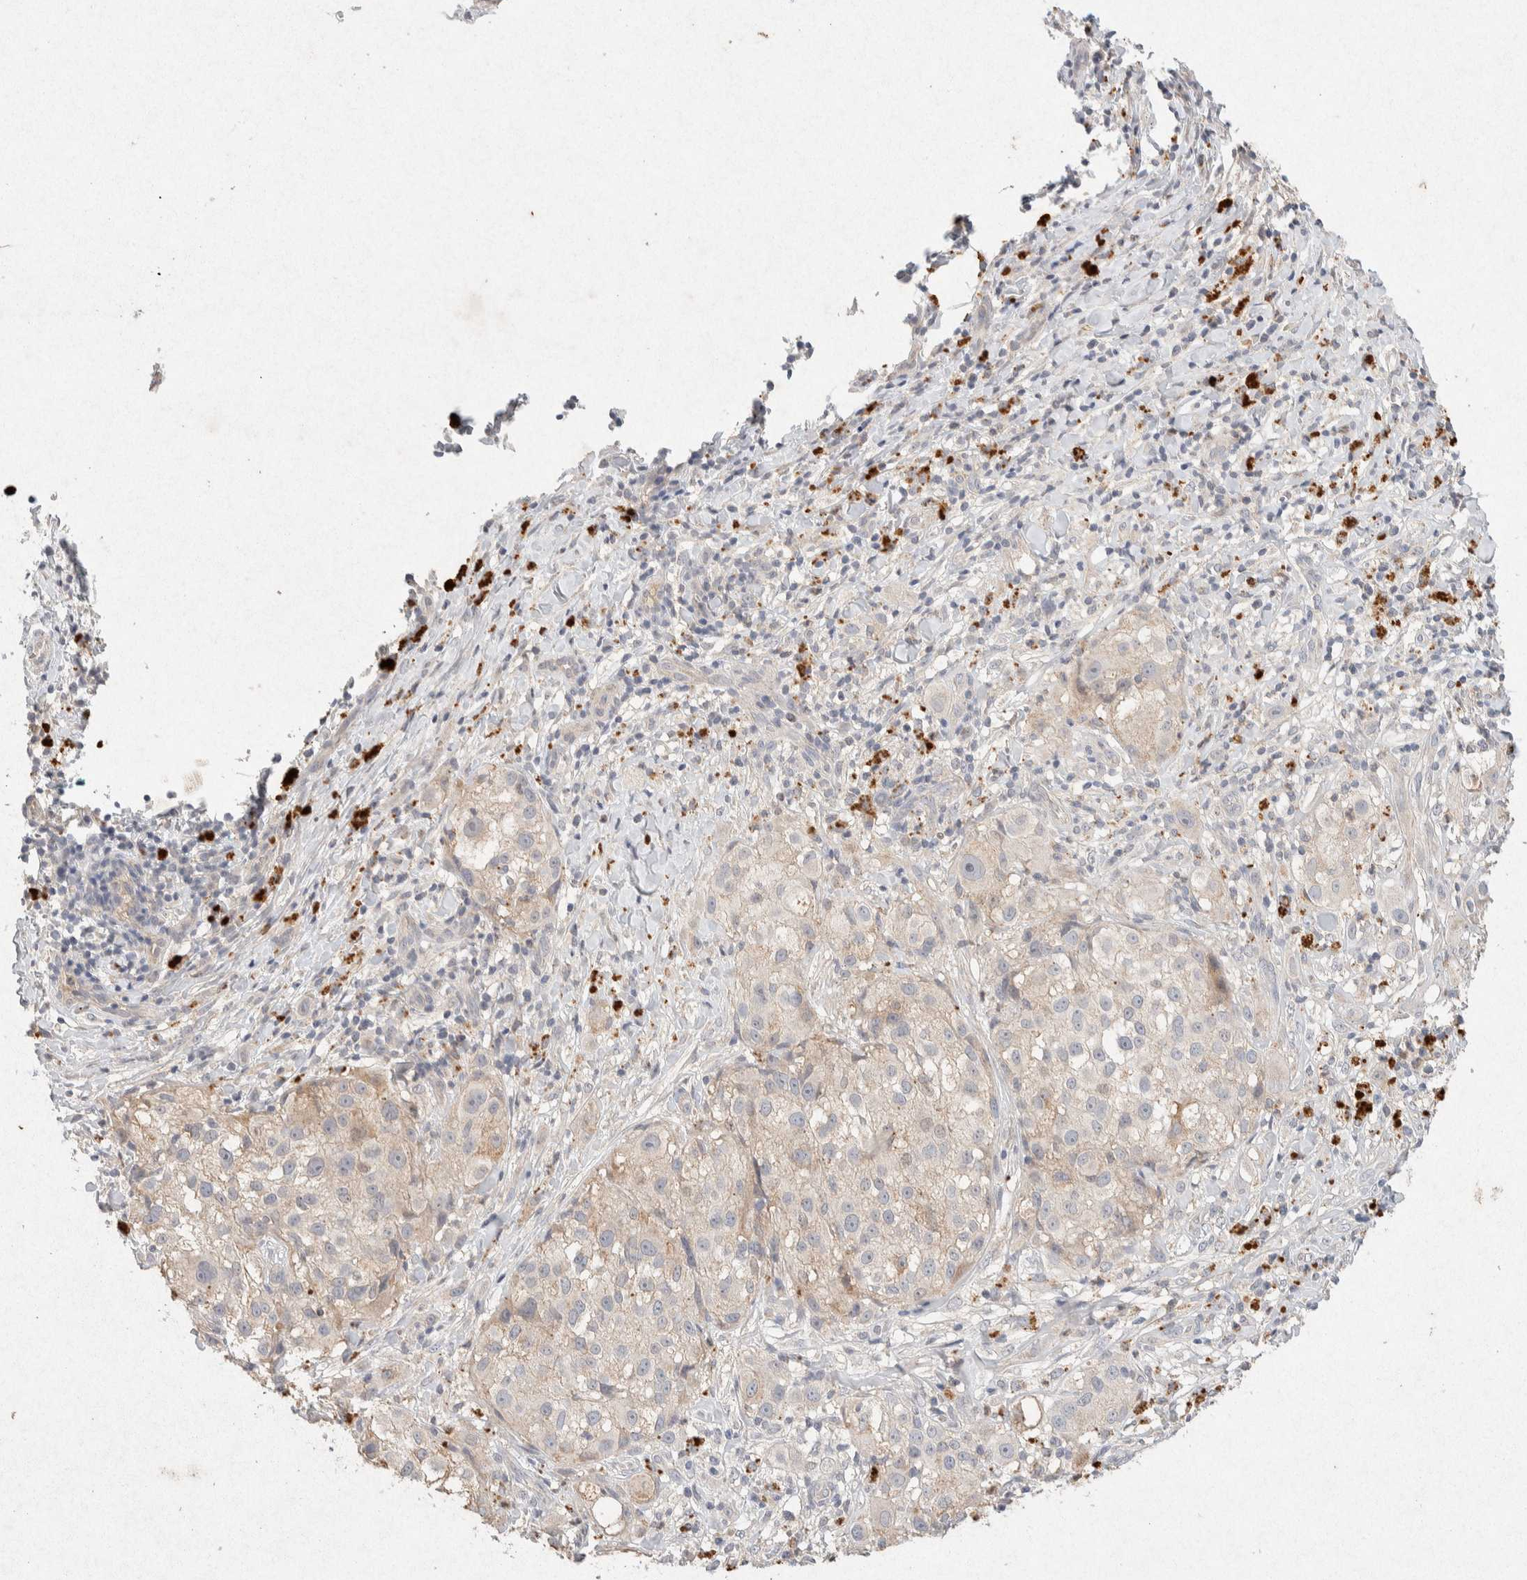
{"staining": {"intensity": "weak", "quantity": "<25%", "location": "cytoplasmic/membranous"}, "tissue": "melanoma", "cell_type": "Tumor cells", "image_type": "cancer", "snomed": [{"axis": "morphology", "description": "Necrosis, NOS"}, {"axis": "morphology", "description": "Malignant melanoma, NOS"}, {"axis": "topography", "description": "Skin"}], "caption": "This is an IHC histopathology image of human melanoma. There is no expression in tumor cells.", "gene": "GNAI1", "patient": {"sex": "female", "age": 87}}